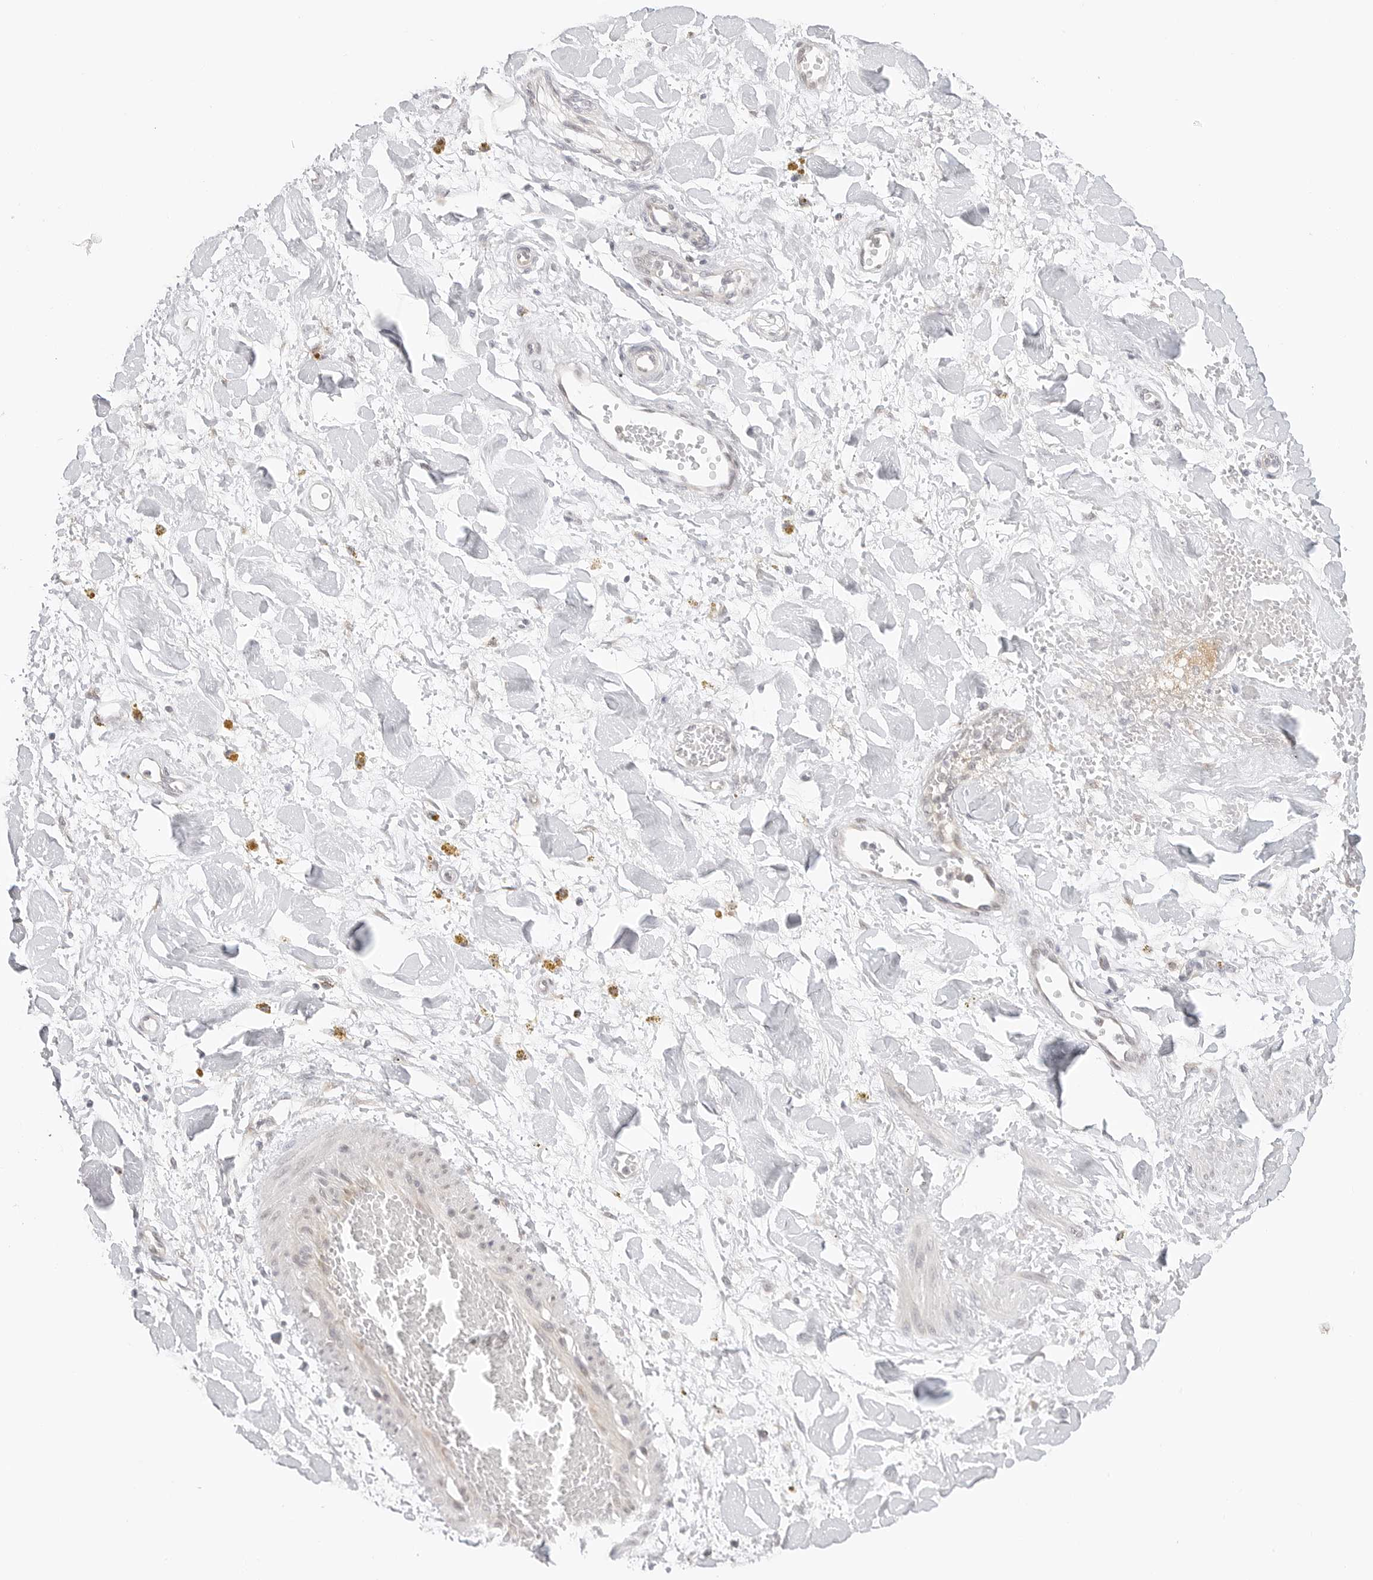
{"staining": {"intensity": "weak", "quantity": "25%-75%", "location": "cytoplasmic/membranous"}, "tissue": "adipose tissue", "cell_type": "Adipocytes", "image_type": "normal", "snomed": [{"axis": "morphology", "description": "Normal tissue, NOS"}, {"axis": "topography", "description": "Kidney"}, {"axis": "topography", "description": "Peripheral nerve tissue"}], "caption": "Weak cytoplasmic/membranous expression for a protein is present in about 25%-75% of adipocytes of normal adipose tissue using immunohistochemistry.", "gene": "TCP1", "patient": {"sex": "male", "age": 7}}